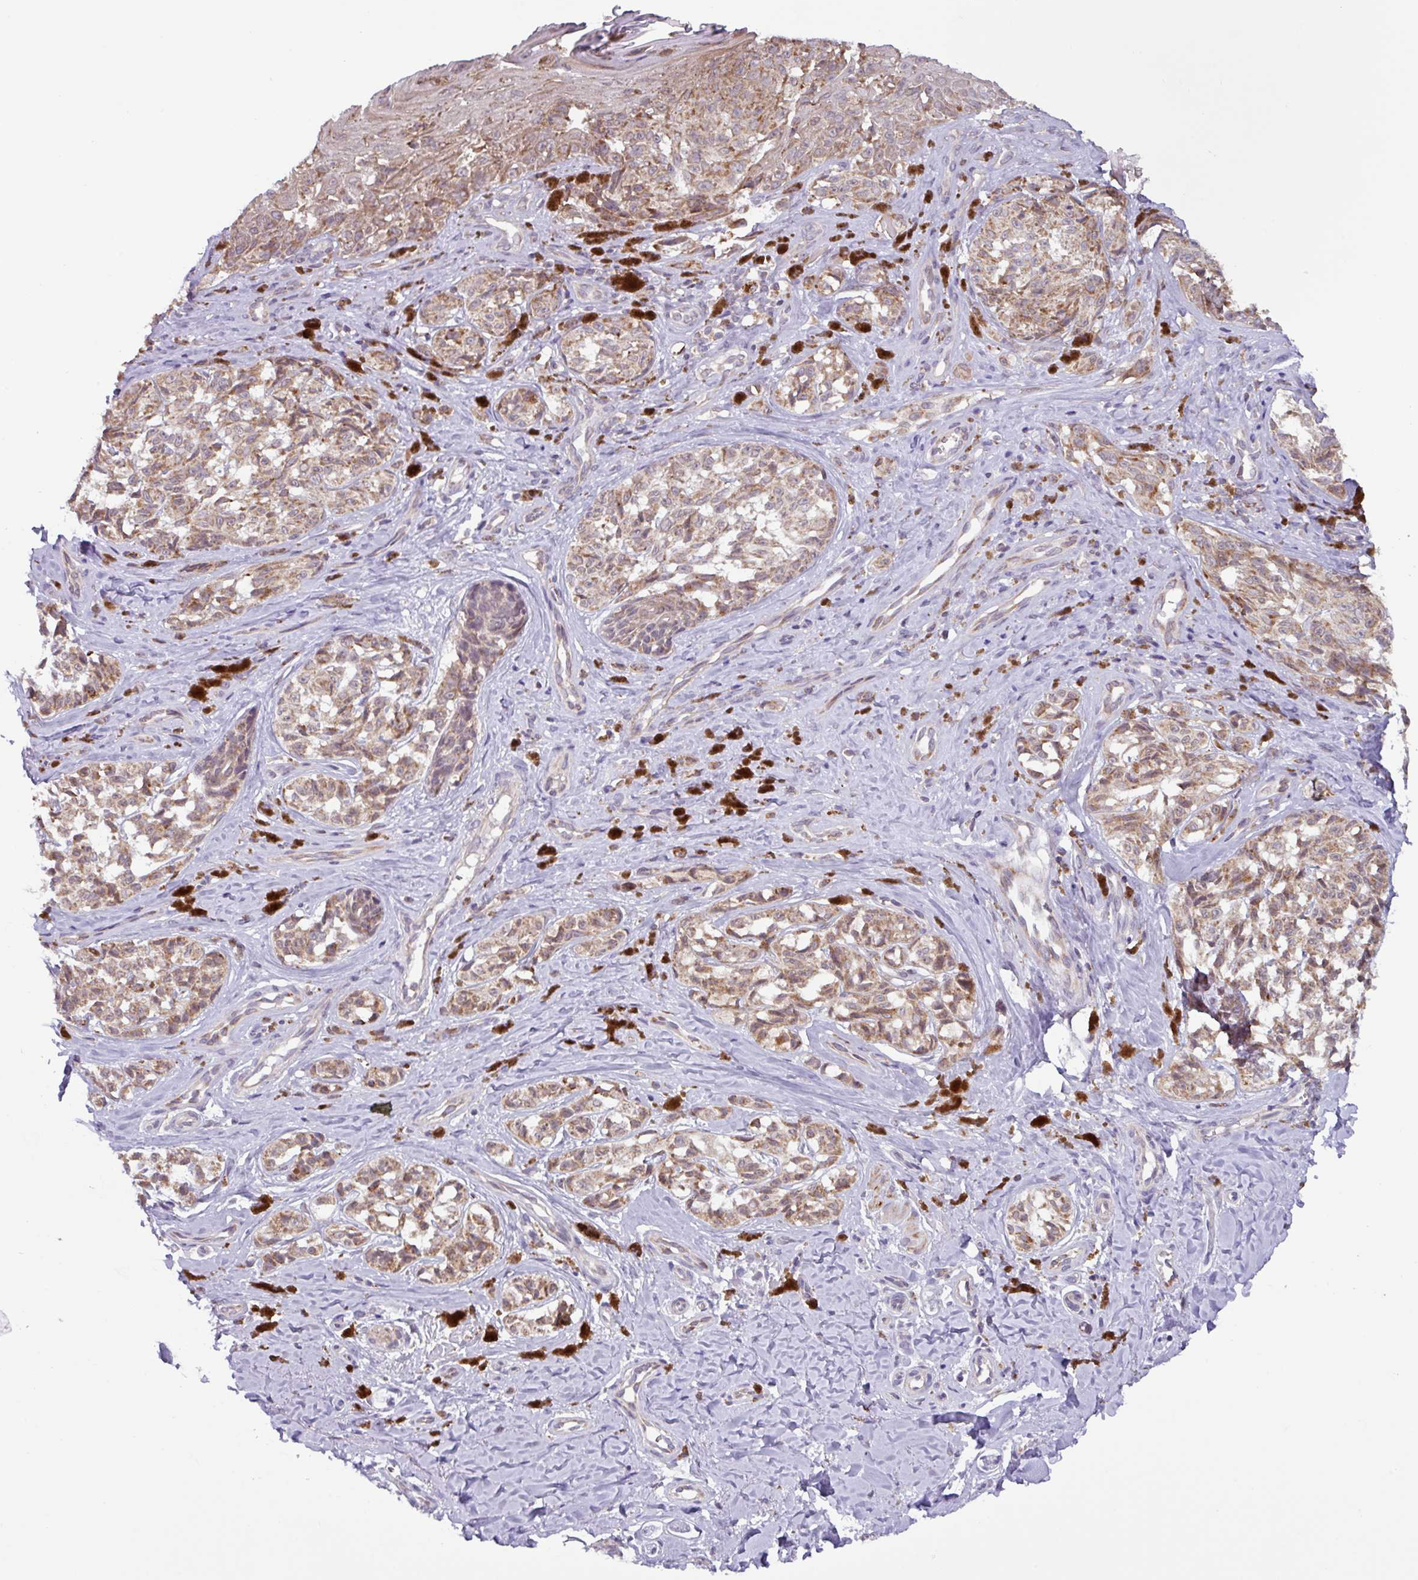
{"staining": {"intensity": "moderate", "quantity": ">75%", "location": "cytoplasmic/membranous"}, "tissue": "melanoma", "cell_type": "Tumor cells", "image_type": "cancer", "snomed": [{"axis": "morphology", "description": "Malignant melanoma, NOS"}, {"axis": "topography", "description": "Skin"}], "caption": "Human malignant melanoma stained with a brown dye demonstrates moderate cytoplasmic/membranous positive expression in approximately >75% of tumor cells.", "gene": "AKIRIN1", "patient": {"sex": "female", "age": 65}}